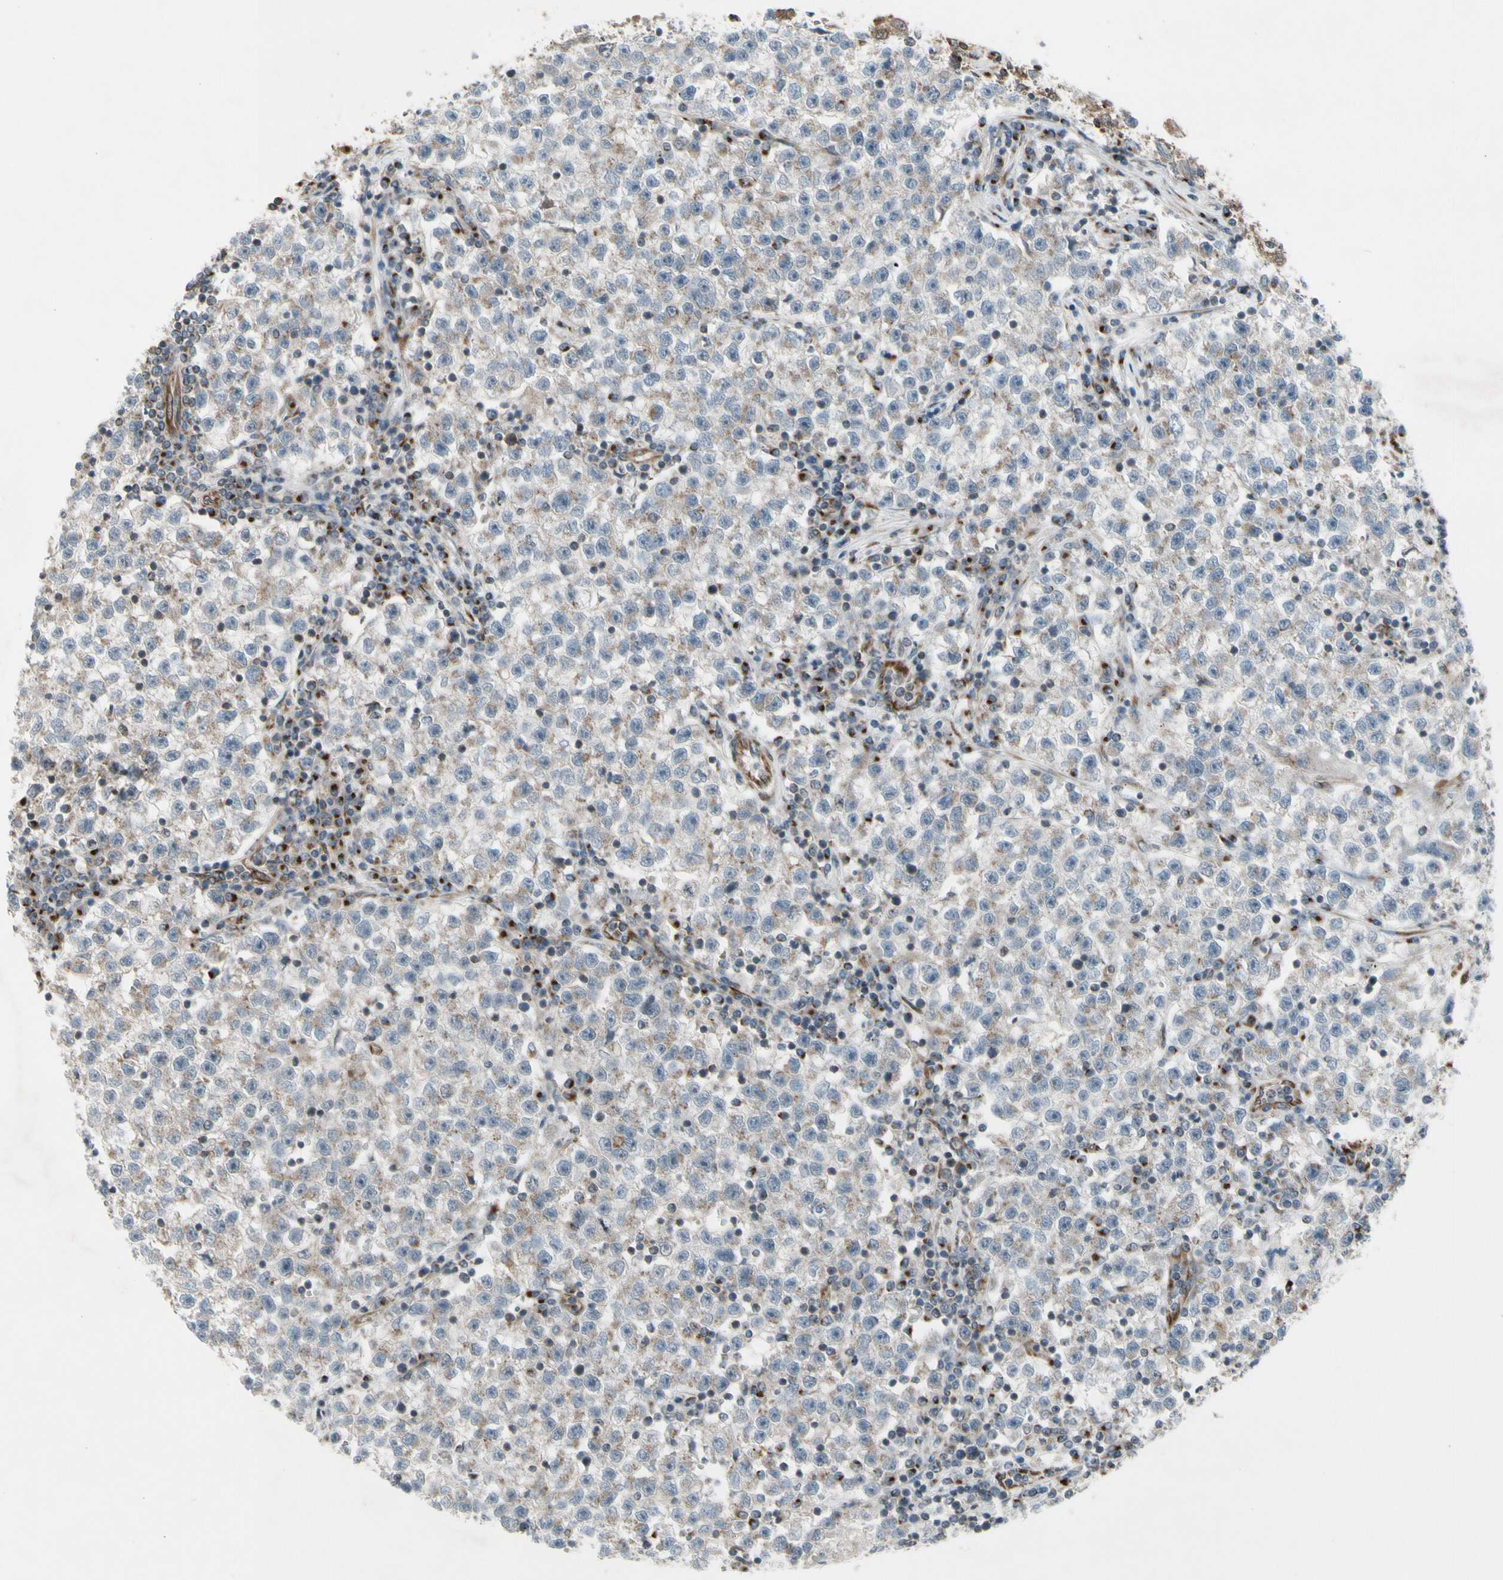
{"staining": {"intensity": "weak", "quantity": "25%-75%", "location": "cytoplasmic/membranous"}, "tissue": "testis cancer", "cell_type": "Tumor cells", "image_type": "cancer", "snomed": [{"axis": "morphology", "description": "Seminoma, NOS"}, {"axis": "topography", "description": "Testis"}], "caption": "Testis cancer (seminoma) stained for a protein demonstrates weak cytoplasmic/membranous positivity in tumor cells.", "gene": "SLC39A9", "patient": {"sex": "male", "age": 22}}